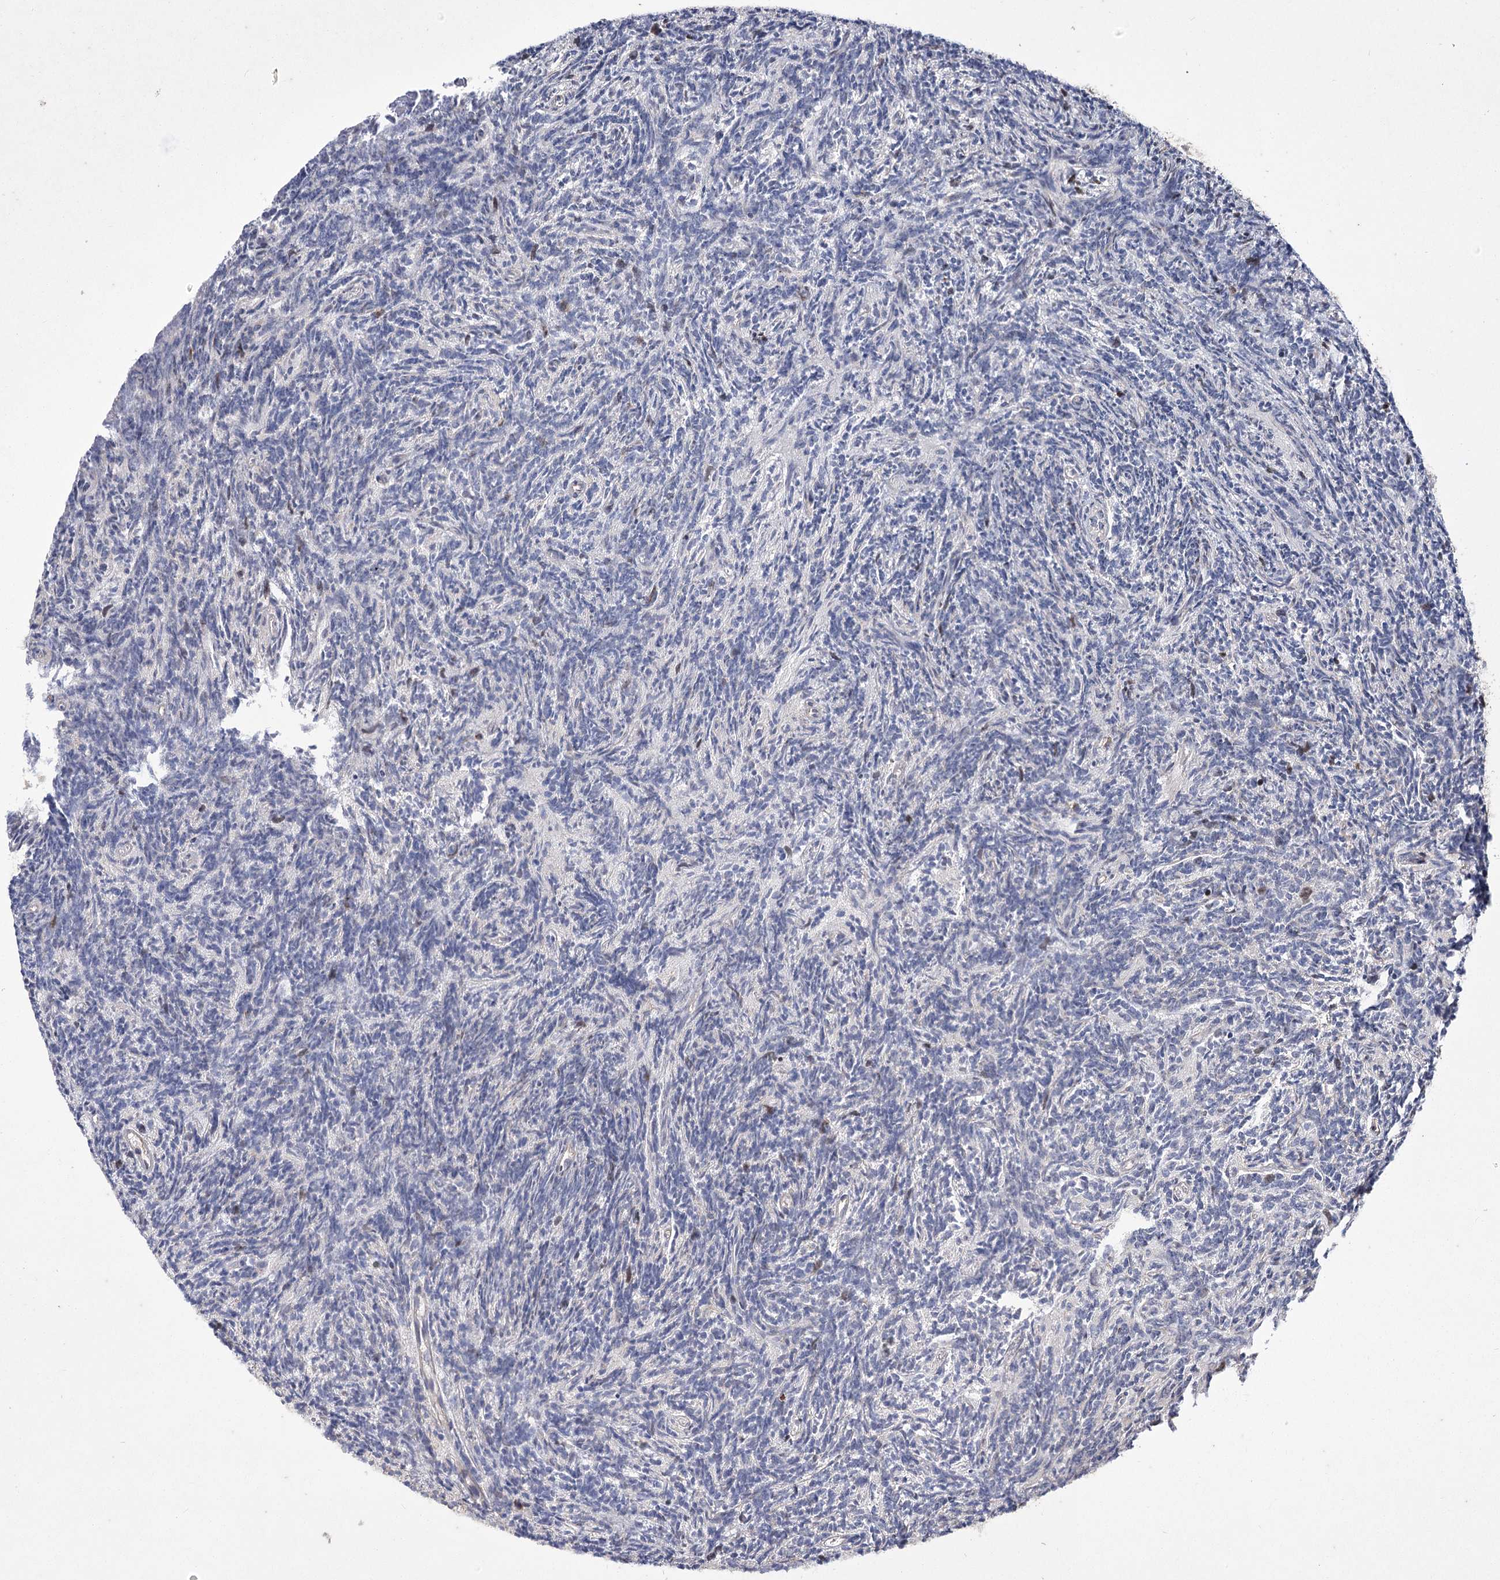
{"staining": {"intensity": "negative", "quantity": "none", "location": "none"}, "tissue": "glioma", "cell_type": "Tumor cells", "image_type": "cancer", "snomed": [{"axis": "morphology", "description": "Glioma, malignant, Low grade"}, {"axis": "topography", "description": "Brain"}], "caption": "Histopathology image shows no protein expression in tumor cells of malignant glioma (low-grade) tissue.", "gene": "PRC1", "patient": {"sex": "female", "age": 1}}